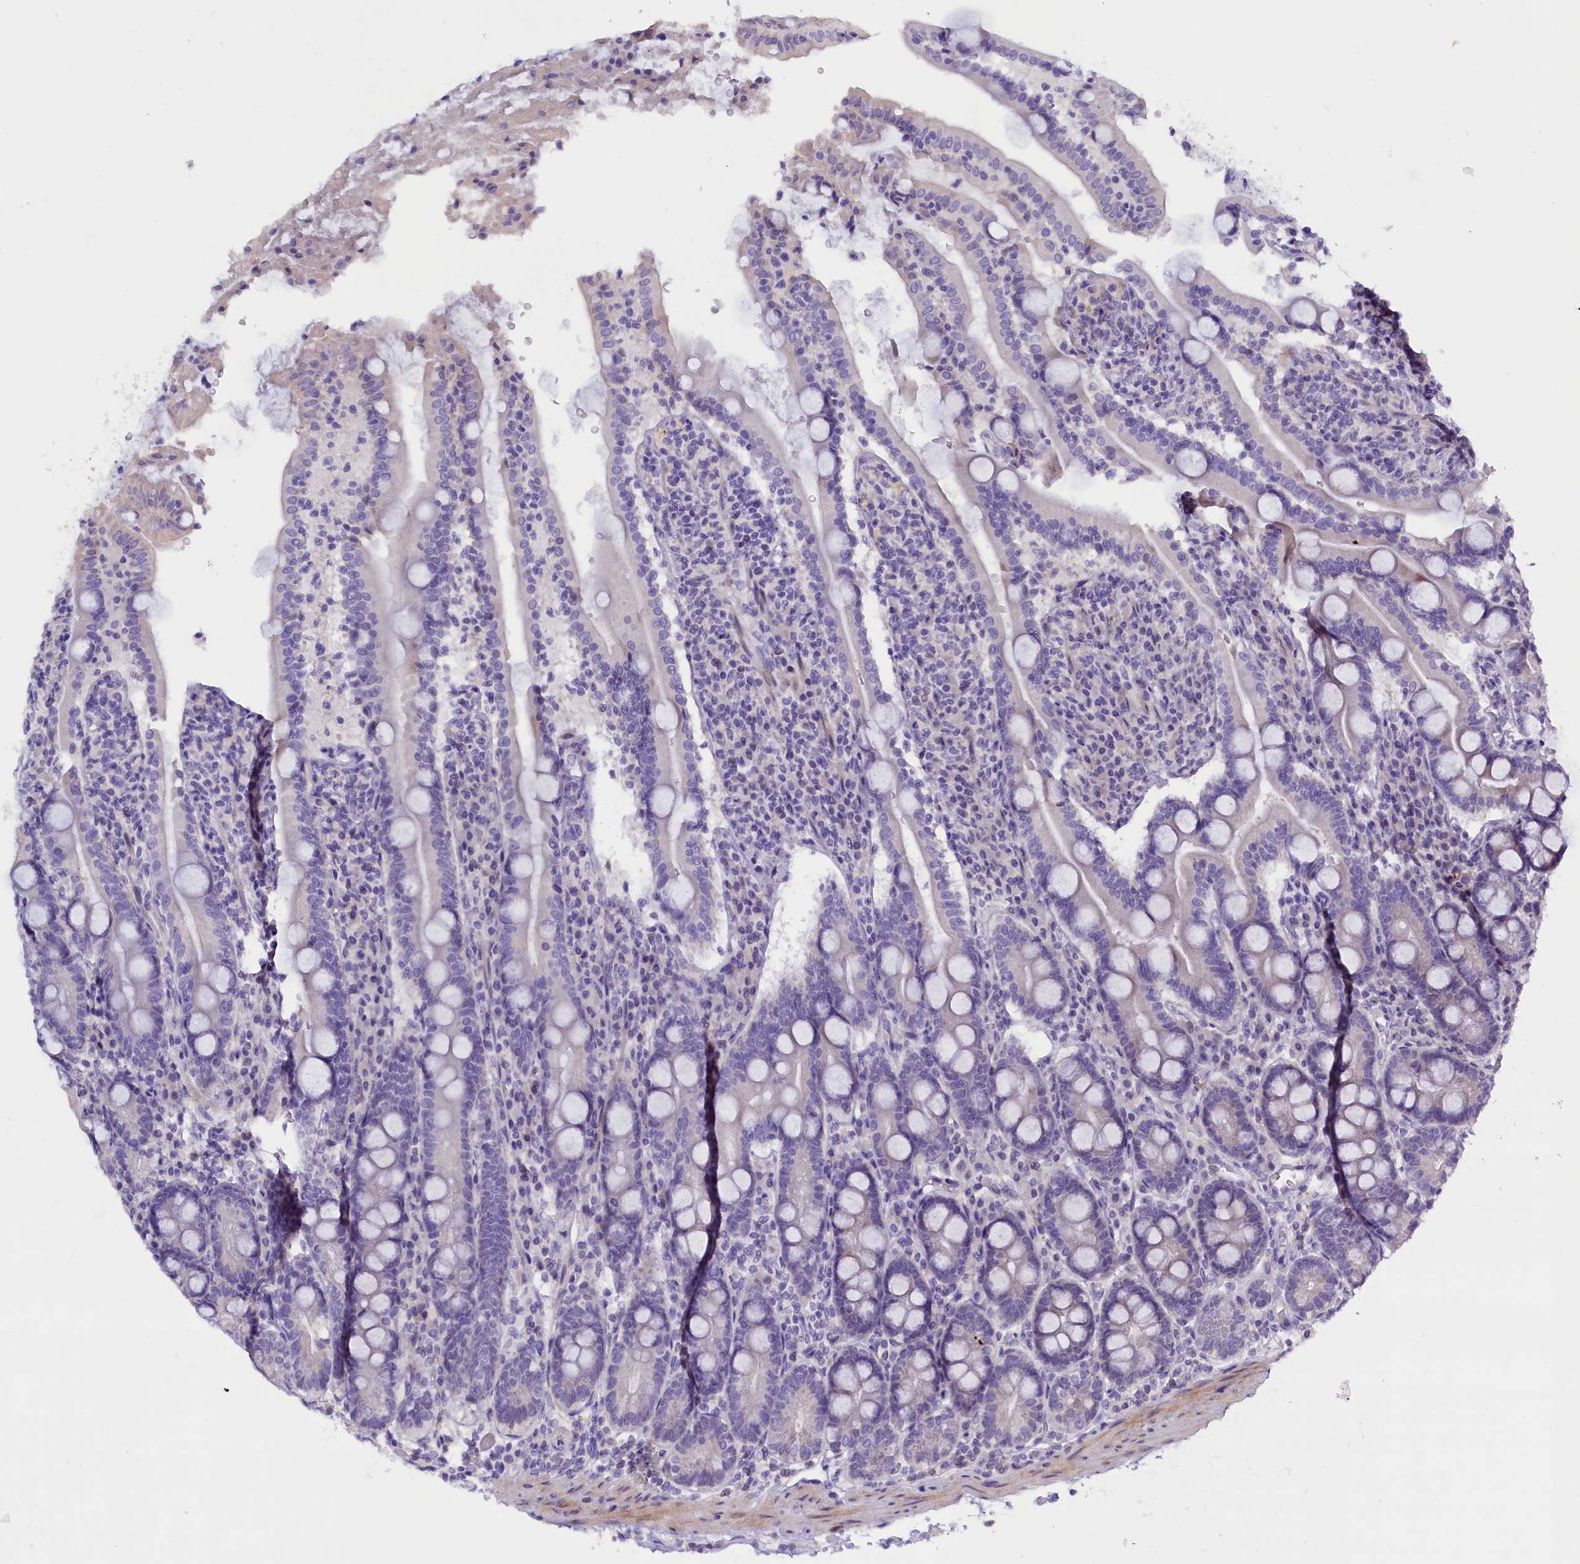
{"staining": {"intensity": "negative", "quantity": "none", "location": "none"}, "tissue": "duodenum", "cell_type": "Glandular cells", "image_type": "normal", "snomed": [{"axis": "morphology", "description": "Normal tissue, NOS"}, {"axis": "topography", "description": "Duodenum"}], "caption": "An immunohistochemistry micrograph of normal duodenum is shown. There is no staining in glandular cells of duodenum.", "gene": "RTTN", "patient": {"sex": "male", "age": 35}}